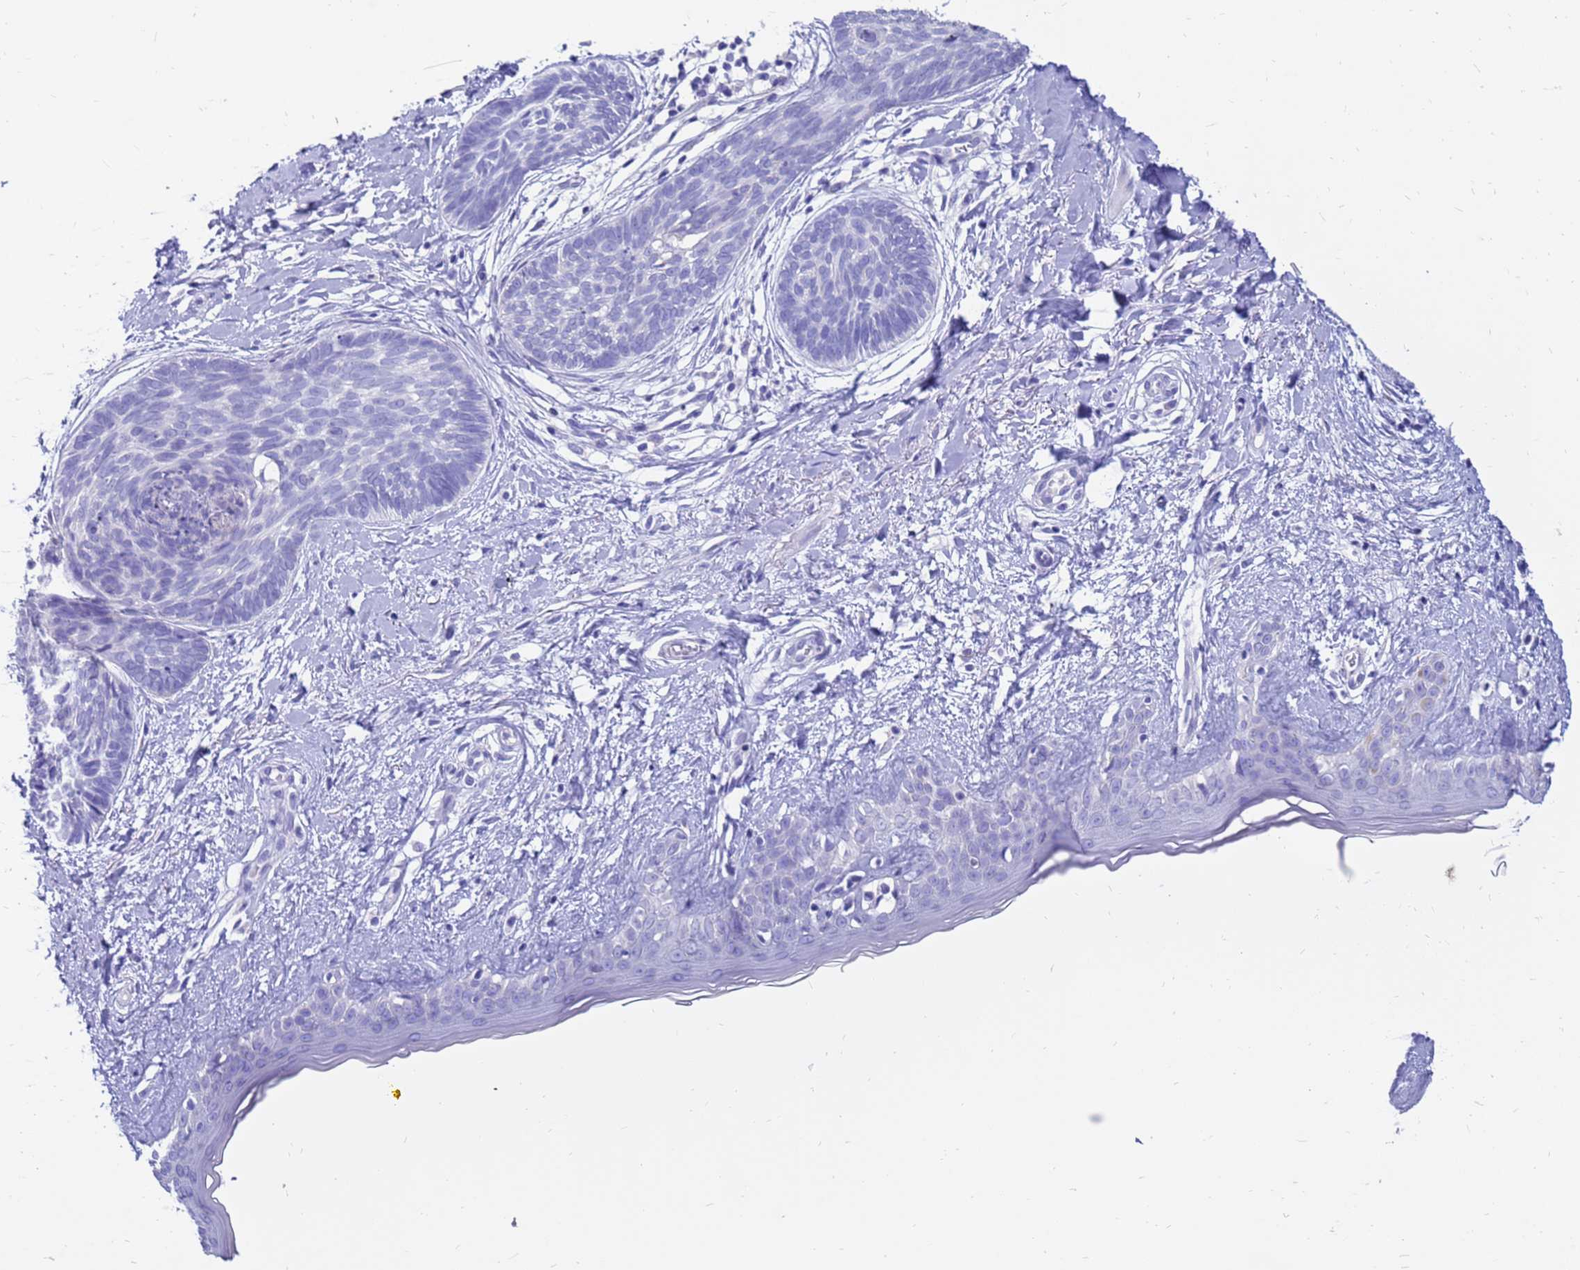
{"staining": {"intensity": "negative", "quantity": "none", "location": "none"}, "tissue": "skin cancer", "cell_type": "Tumor cells", "image_type": "cancer", "snomed": [{"axis": "morphology", "description": "Basal cell carcinoma"}, {"axis": "topography", "description": "Skin"}], "caption": "Immunohistochemistry photomicrograph of neoplastic tissue: basal cell carcinoma (skin) stained with DAB displays no significant protein positivity in tumor cells.", "gene": "PDE10A", "patient": {"sex": "female", "age": 81}}